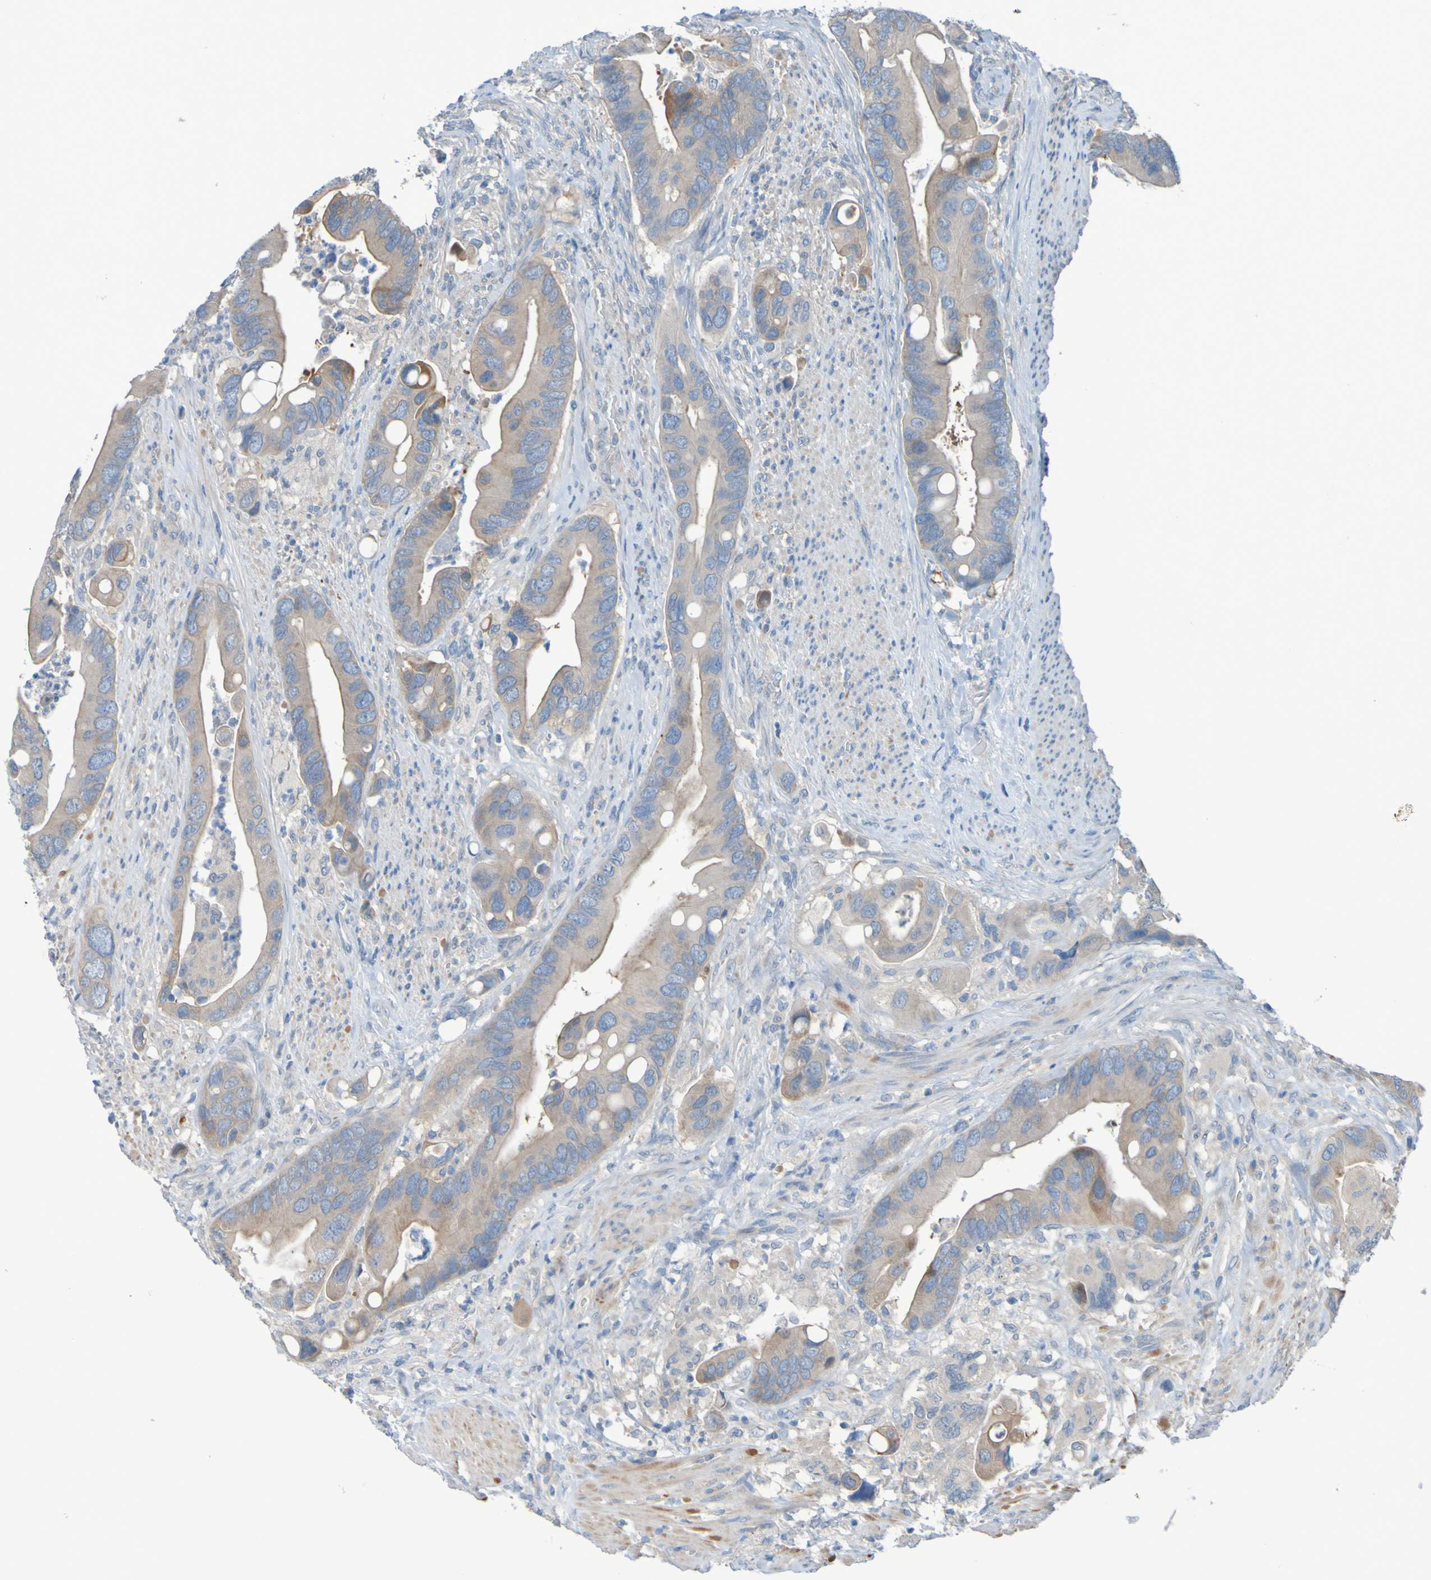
{"staining": {"intensity": "weak", "quantity": ">75%", "location": "cytoplasmic/membranous"}, "tissue": "colorectal cancer", "cell_type": "Tumor cells", "image_type": "cancer", "snomed": [{"axis": "morphology", "description": "Adenocarcinoma, NOS"}, {"axis": "topography", "description": "Rectum"}], "caption": "This is a photomicrograph of immunohistochemistry (IHC) staining of colorectal cancer (adenocarcinoma), which shows weak expression in the cytoplasmic/membranous of tumor cells.", "gene": "NPRL3", "patient": {"sex": "female", "age": 57}}